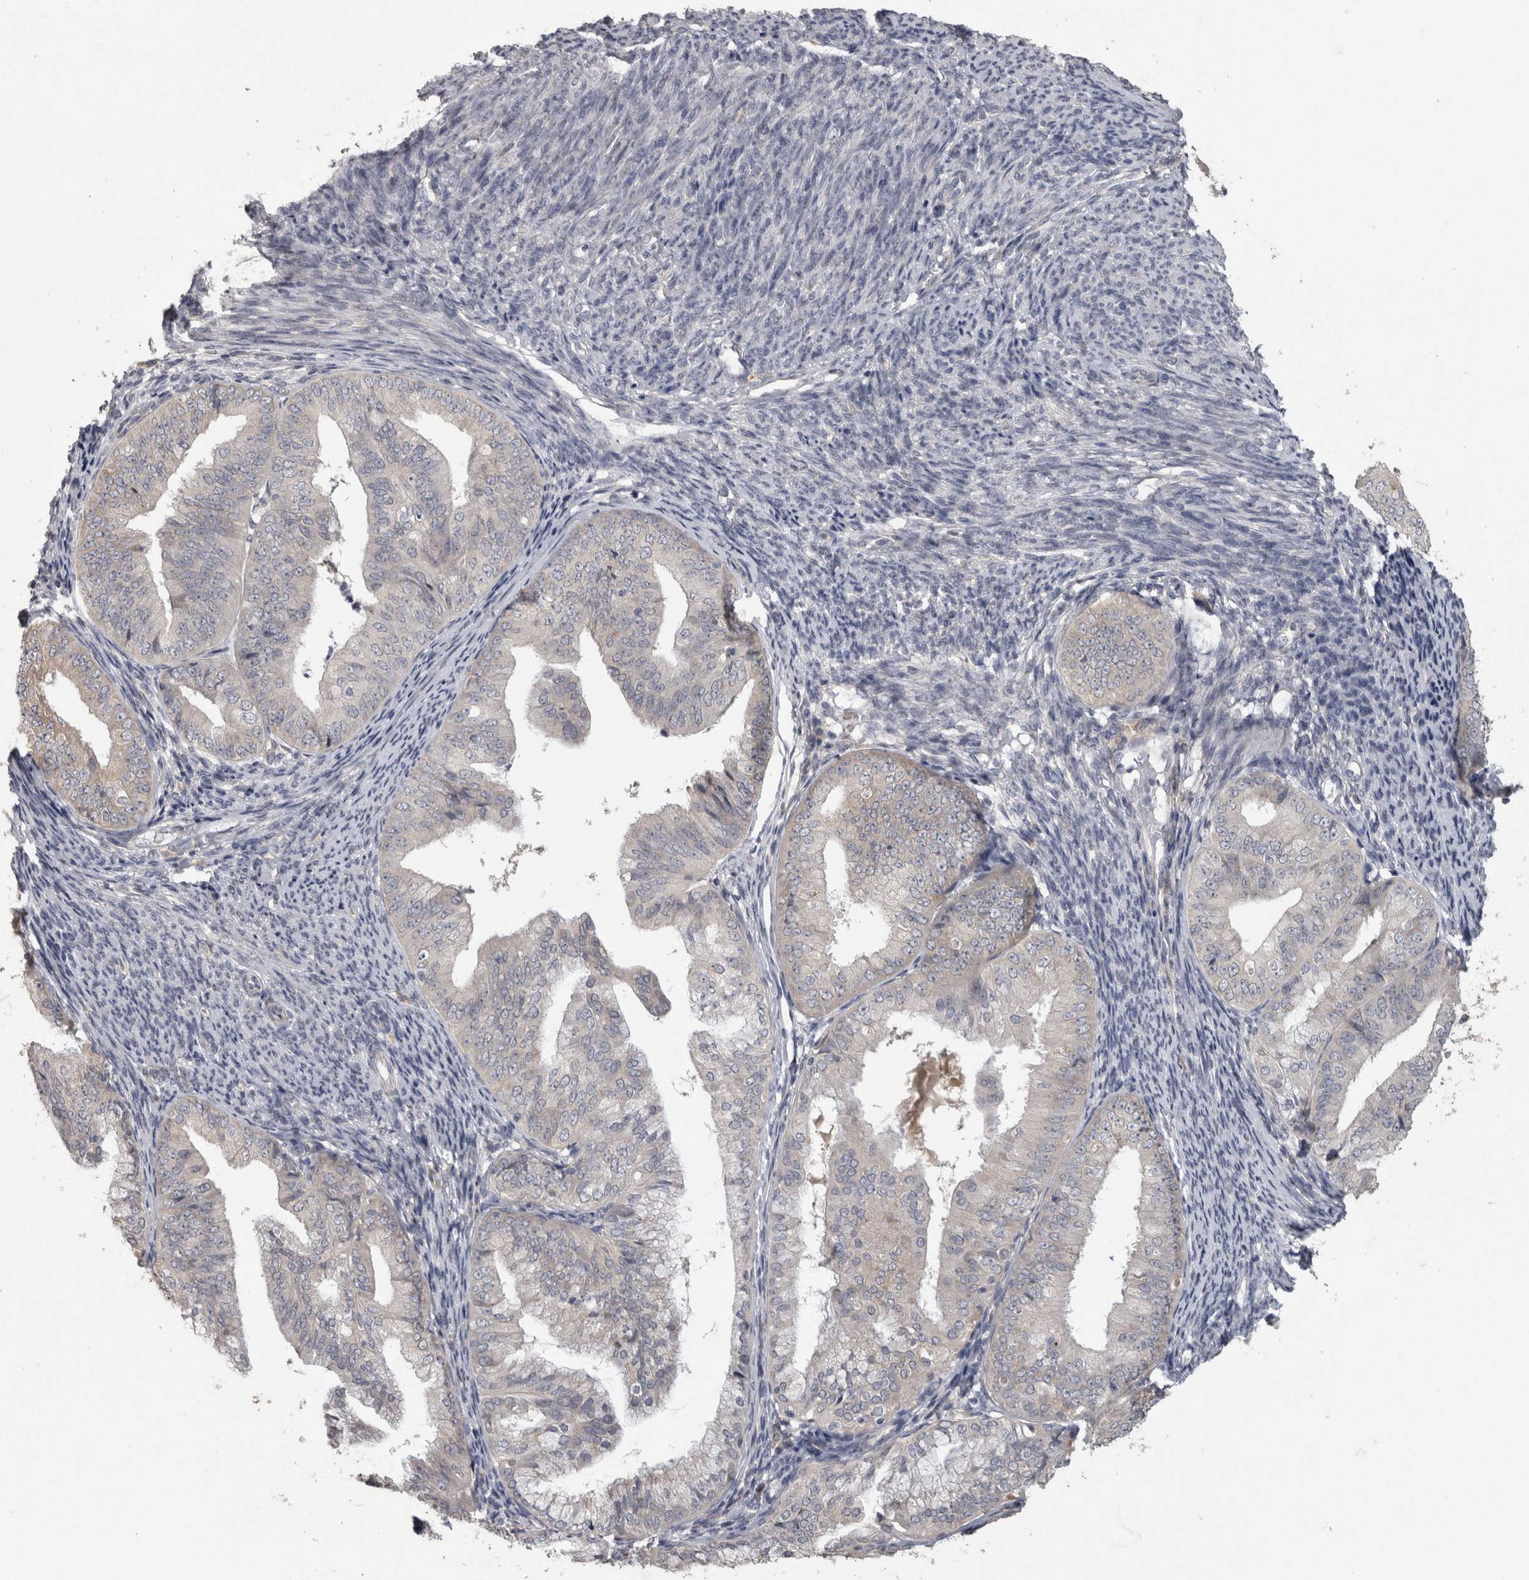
{"staining": {"intensity": "negative", "quantity": "none", "location": "none"}, "tissue": "endometrial cancer", "cell_type": "Tumor cells", "image_type": "cancer", "snomed": [{"axis": "morphology", "description": "Adenocarcinoma, NOS"}, {"axis": "topography", "description": "Endometrium"}], "caption": "The immunohistochemistry histopathology image has no significant staining in tumor cells of adenocarcinoma (endometrial) tissue. (Stains: DAB (3,3'-diaminobenzidine) immunohistochemistry (IHC) with hematoxylin counter stain, Microscopy: brightfield microscopy at high magnification).", "gene": "RAB29", "patient": {"sex": "female", "age": 63}}